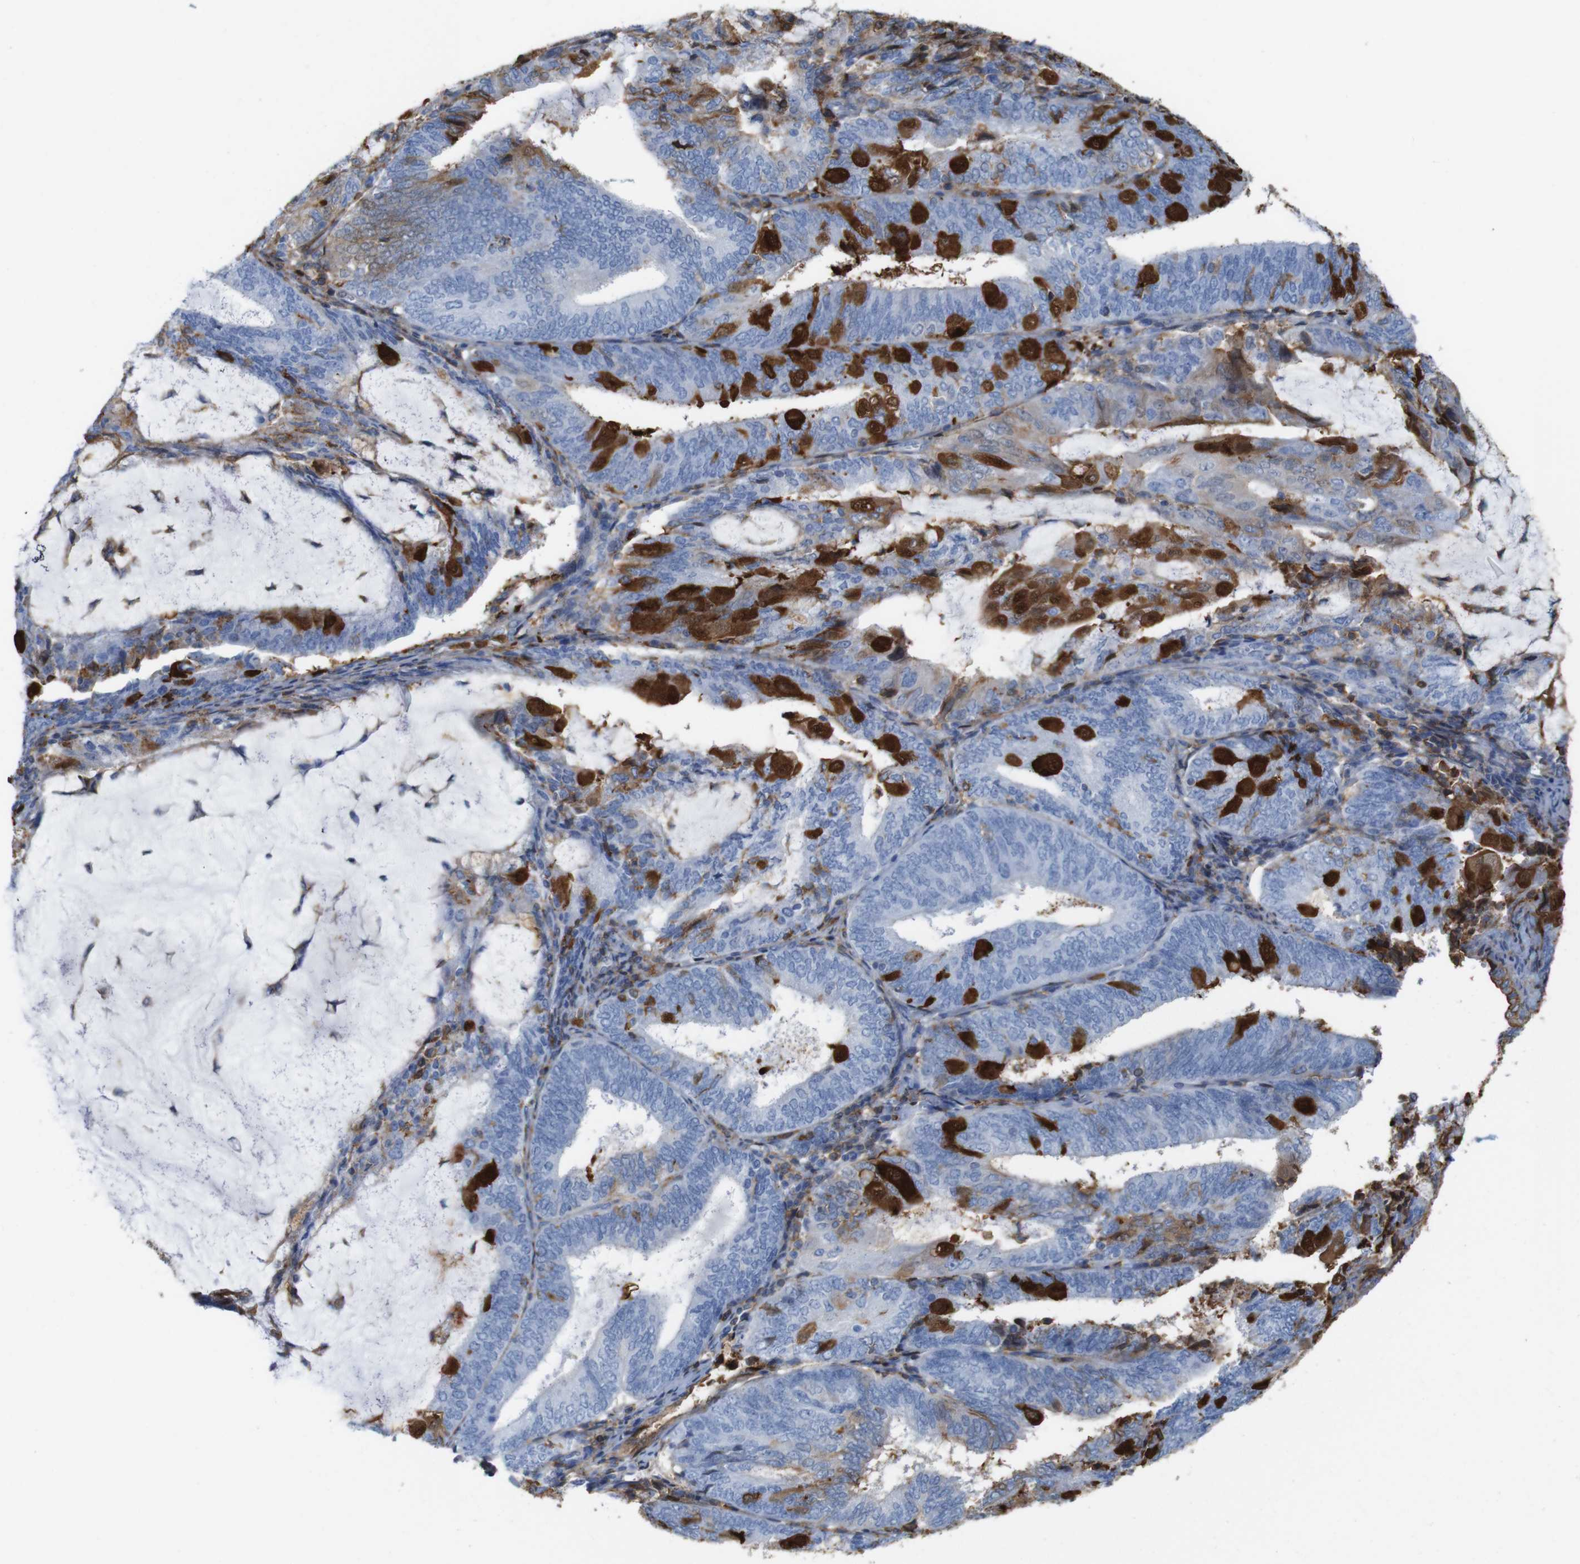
{"staining": {"intensity": "strong", "quantity": "<25%", "location": "cytoplasmic/membranous,nuclear"}, "tissue": "endometrial cancer", "cell_type": "Tumor cells", "image_type": "cancer", "snomed": [{"axis": "morphology", "description": "Adenocarcinoma, NOS"}, {"axis": "topography", "description": "Endometrium"}], "caption": "IHC image of human endometrial adenocarcinoma stained for a protein (brown), which shows medium levels of strong cytoplasmic/membranous and nuclear positivity in about <25% of tumor cells.", "gene": "ANXA1", "patient": {"sex": "female", "age": 81}}